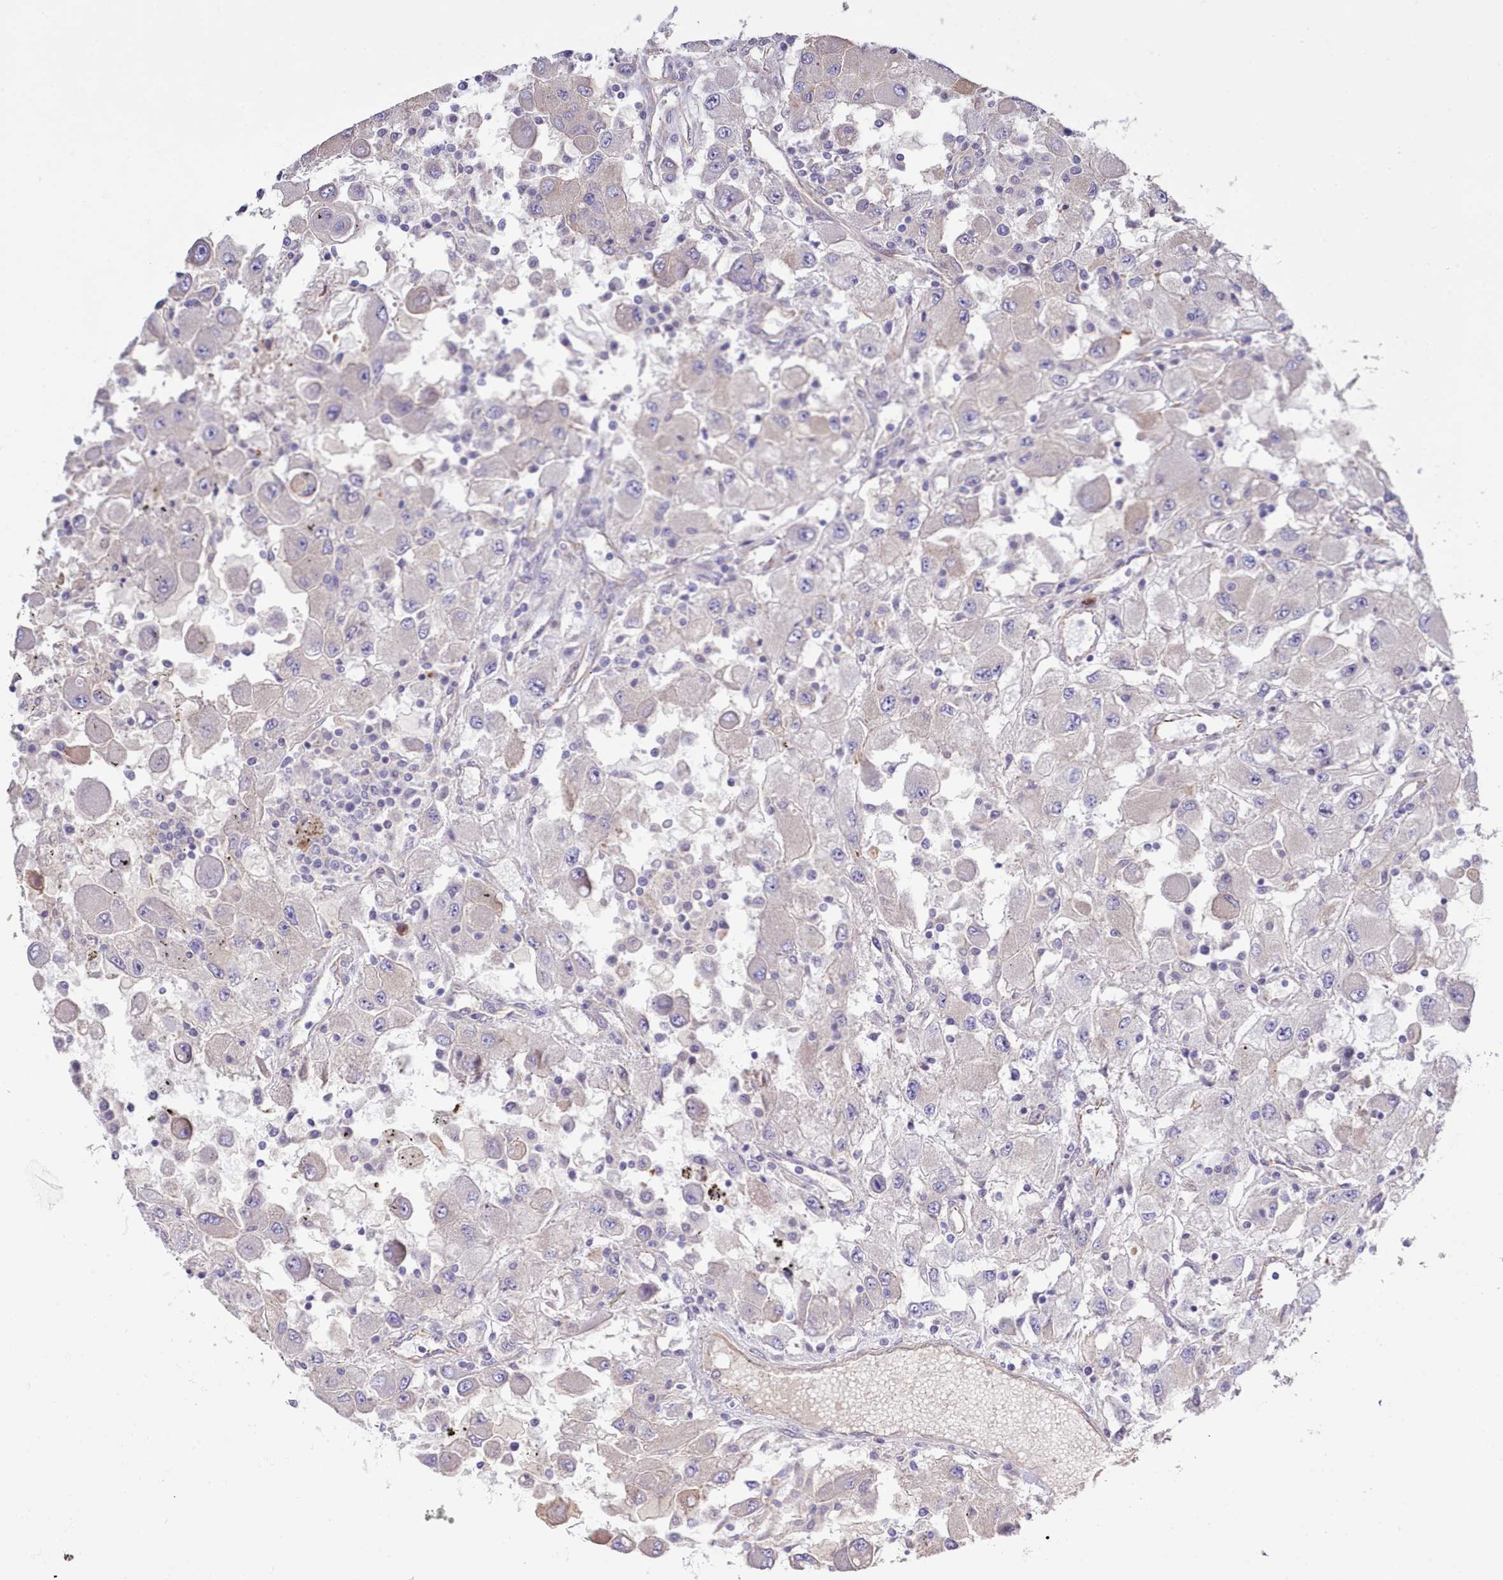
{"staining": {"intensity": "negative", "quantity": "none", "location": "none"}, "tissue": "renal cancer", "cell_type": "Tumor cells", "image_type": "cancer", "snomed": [{"axis": "morphology", "description": "Adenocarcinoma, NOS"}, {"axis": "topography", "description": "Kidney"}], "caption": "Tumor cells are negative for protein expression in human renal adenocarcinoma.", "gene": "ZC3H13", "patient": {"sex": "female", "age": 67}}